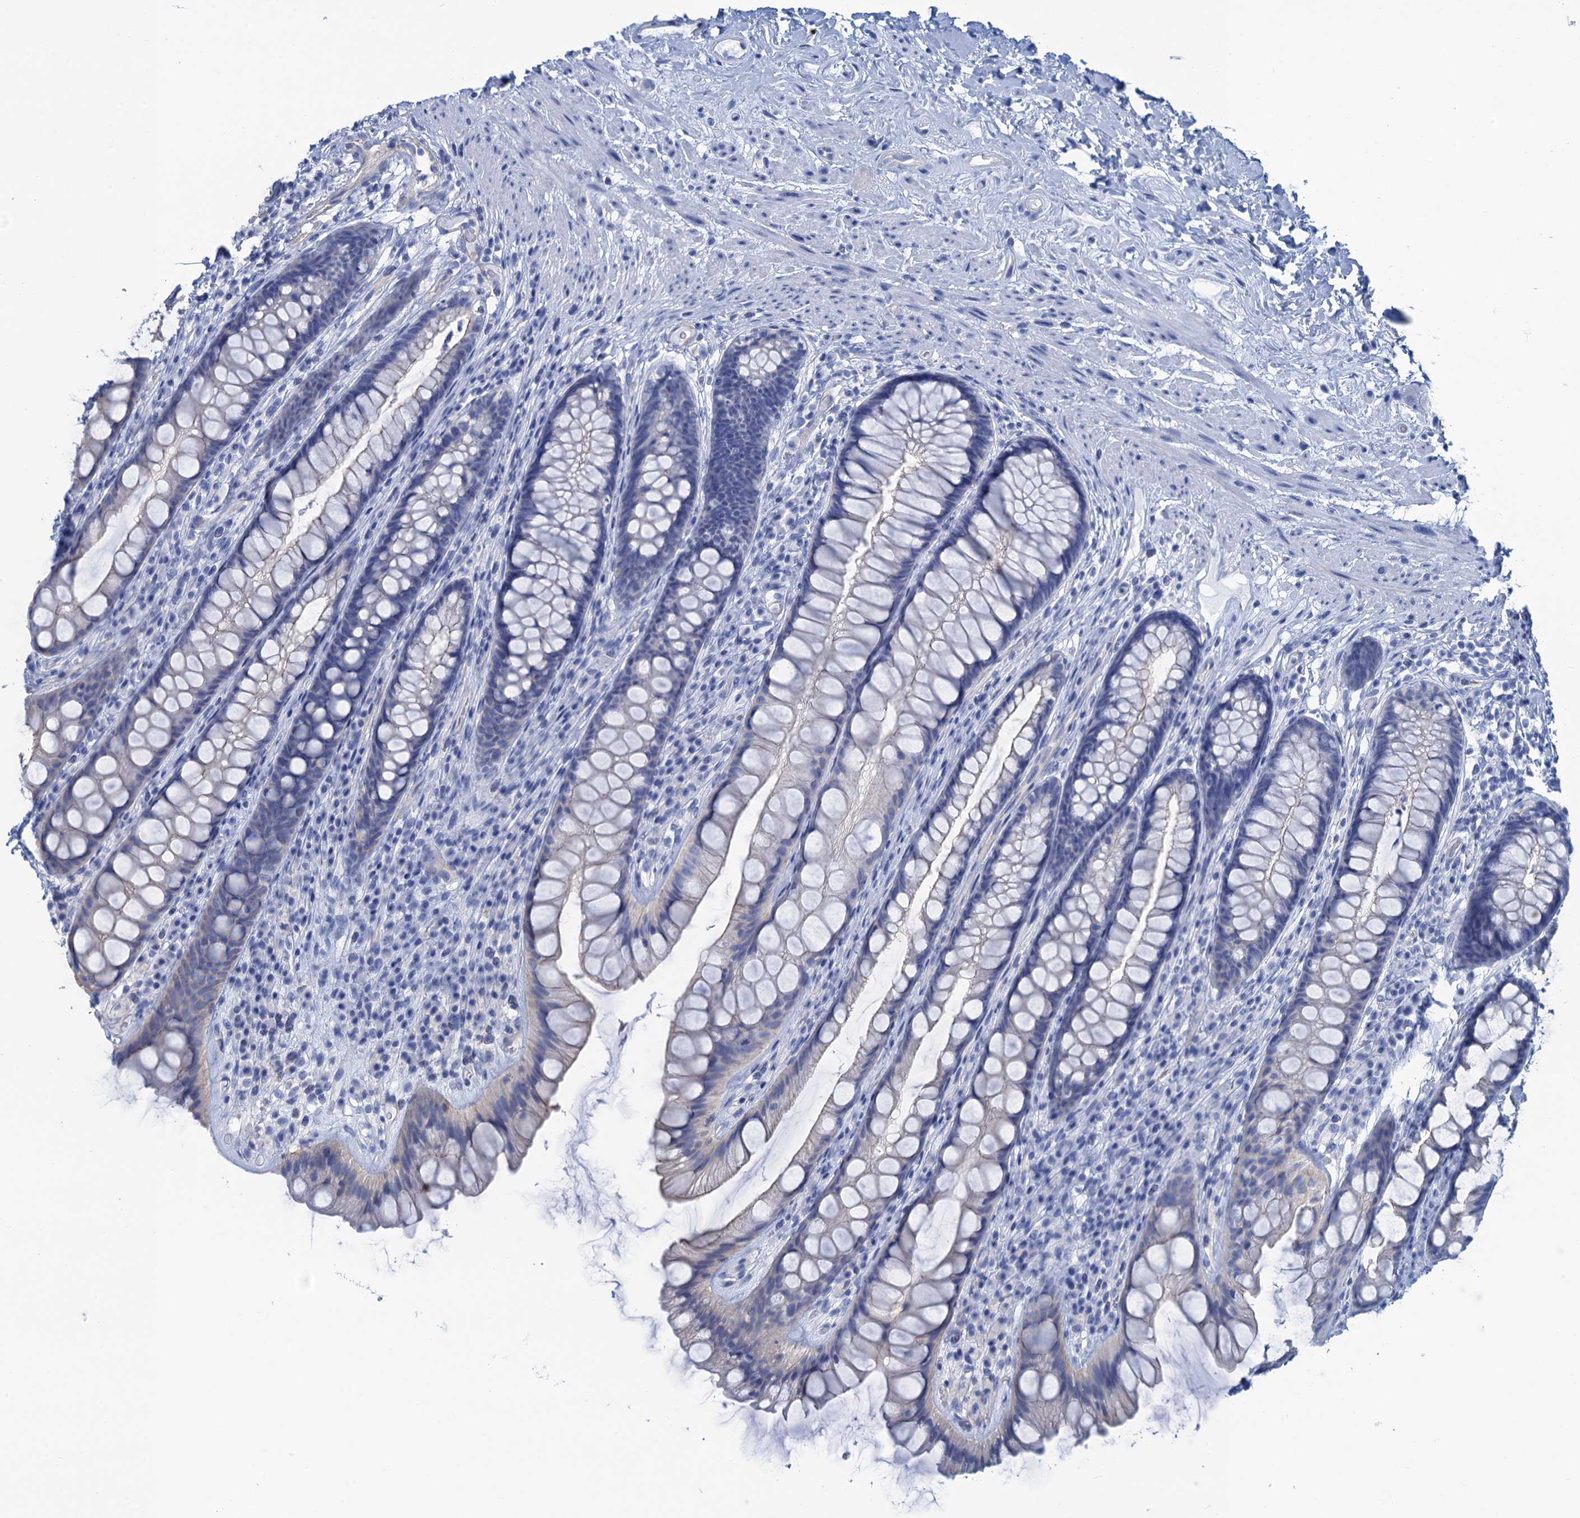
{"staining": {"intensity": "negative", "quantity": "none", "location": "none"}, "tissue": "rectum", "cell_type": "Glandular cells", "image_type": "normal", "snomed": [{"axis": "morphology", "description": "Normal tissue, NOS"}, {"axis": "topography", "description": "Rectum"}], "caption": "A high-resolution image shows IHC staining of normal rectum, which demonstrates no significant staining in glandular cells.", "gene": "CALML5", "patient": {"sex": "male", "age": 74}}